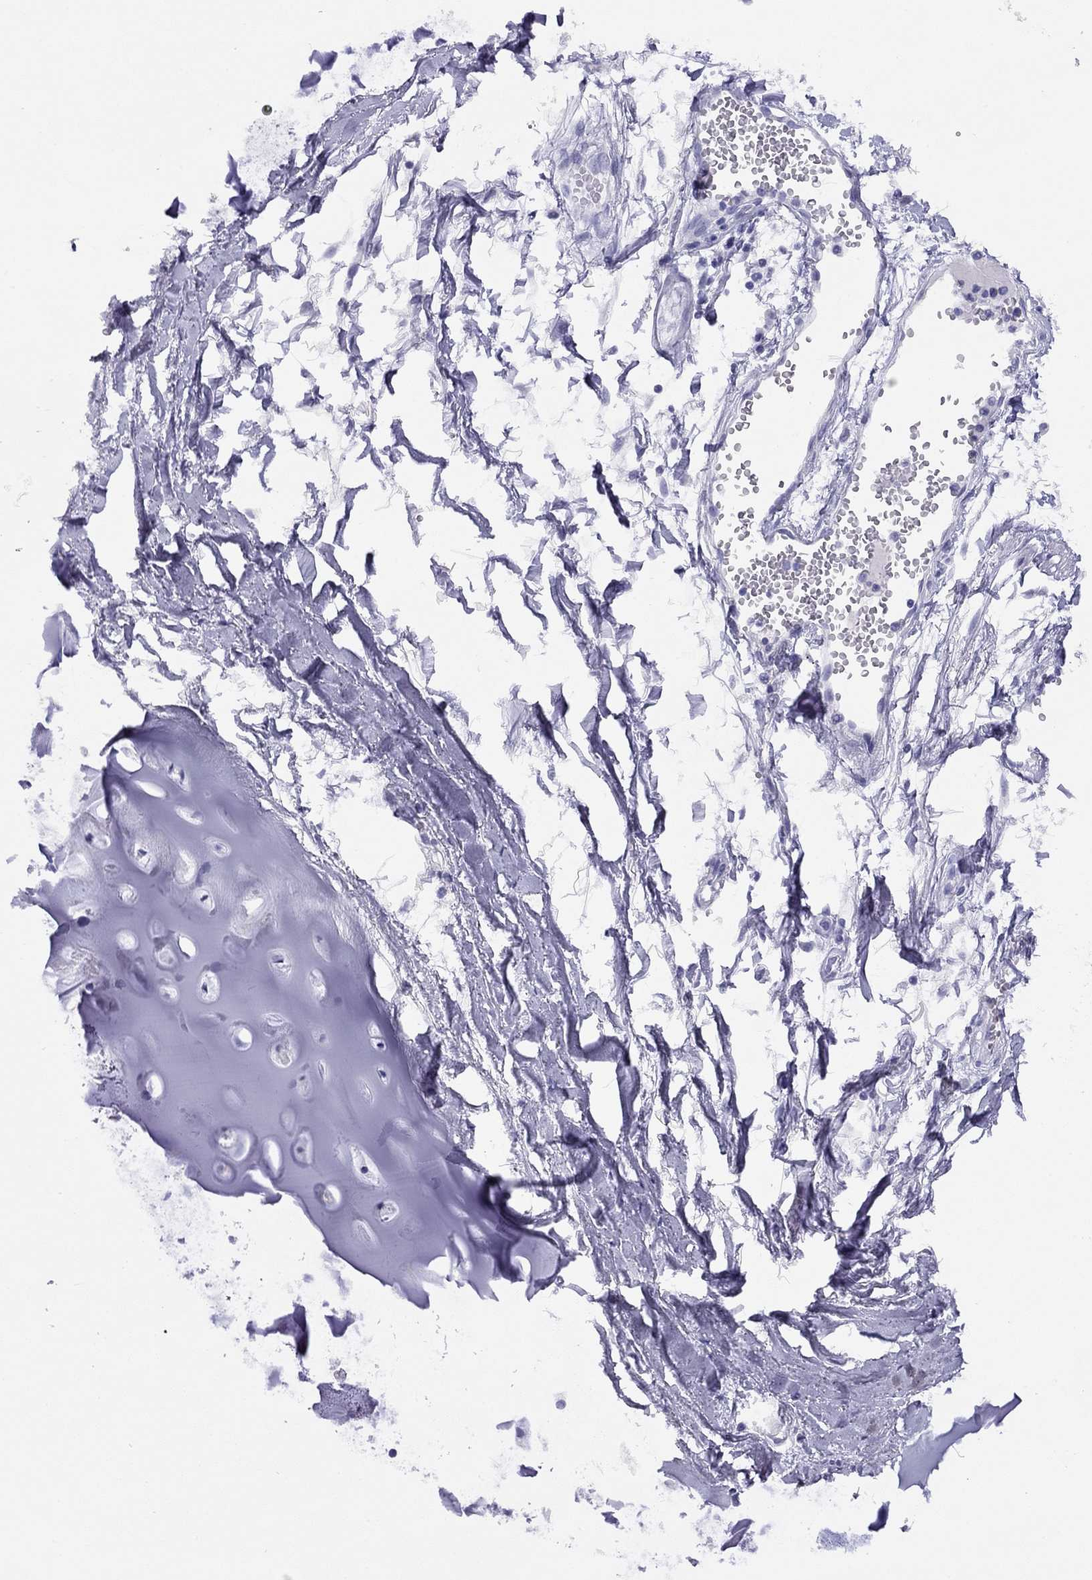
{"staining": {"intensity": "negative", "quantity": "none", "location": "none"}, "tissue": "soft tissue", "cell_type": "Chondrocytes", "image_type": "normal", "snomed": [{"axis": "morphology", "description": "Normal tissue, NOS"}, {"axis": "morphology", "description": "Squamous cell carcinoma, NOS"}, {"axis": "topography", "description": "Cartilage tissue"}, {"axis": "topography", "description": "Lung"}], "caption": "The micrograph displays no significant expression in chondrocytes of soft tissue. The staining was performed using DAB to visualize the protein expression in brown, while the nuclei were stained in blue with hematoxylin (Magnification: 20x).", "gene": "LRIT2", "patient": {"sex": "male", "age": 66}}